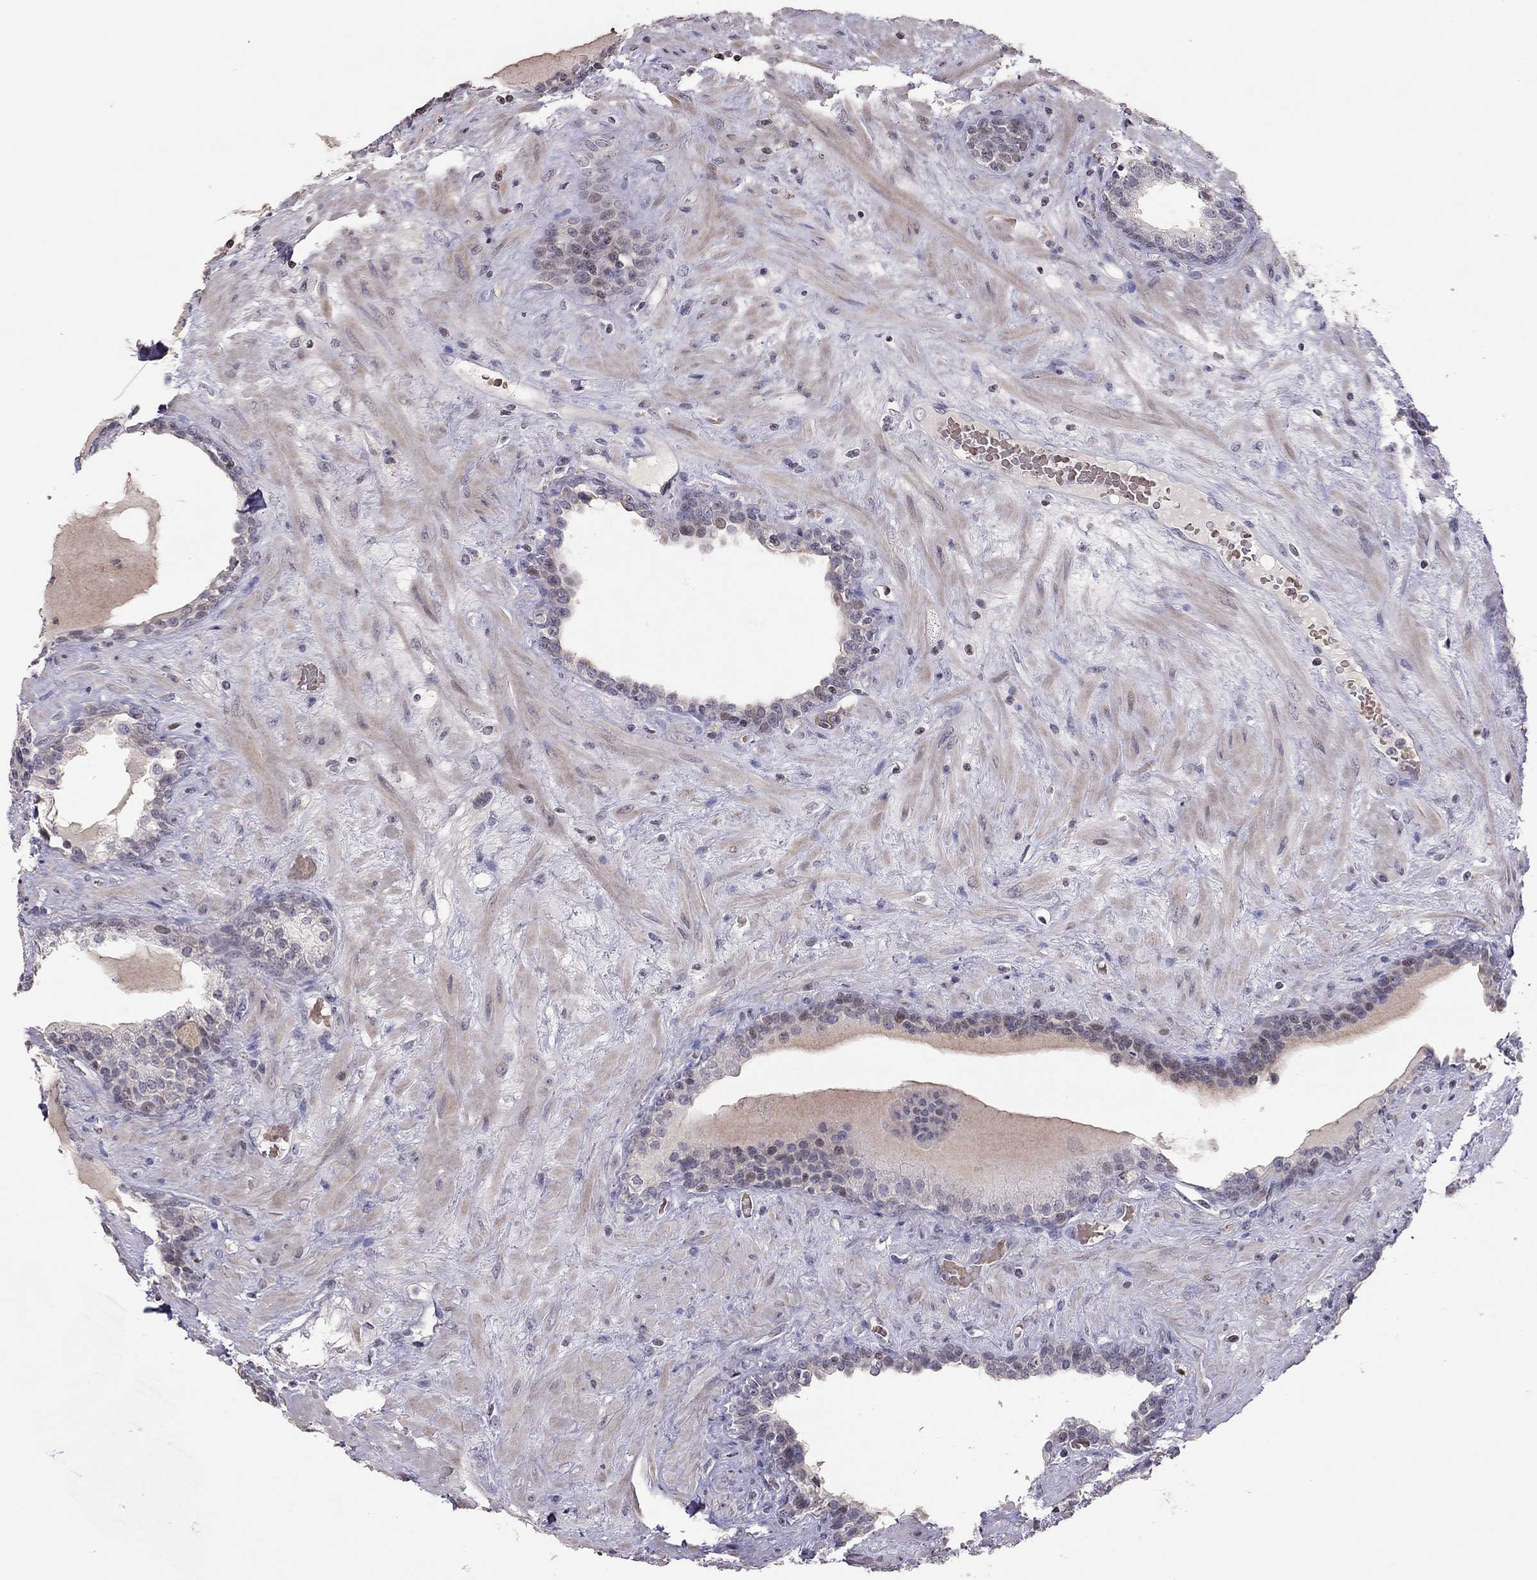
{"staining": {"intensity": "negative", "quantity": "none", "location": "none"}, "tissue": "prostate", "cell_type": "Glandular cells", "image_type": "normal", "snomed": [{"axis": "morphology", "description": "Normal tissue, NOS"}, {"axis": "topography", "description": "Prostate"}], "caption": "High power microscopy micrograph of an immunohistochemistry photomicrograph of normal prostate, revealing no significant expression in glandular cells.", "gene": "TSHB", "patient": {"sex": "male", "age": 63}}